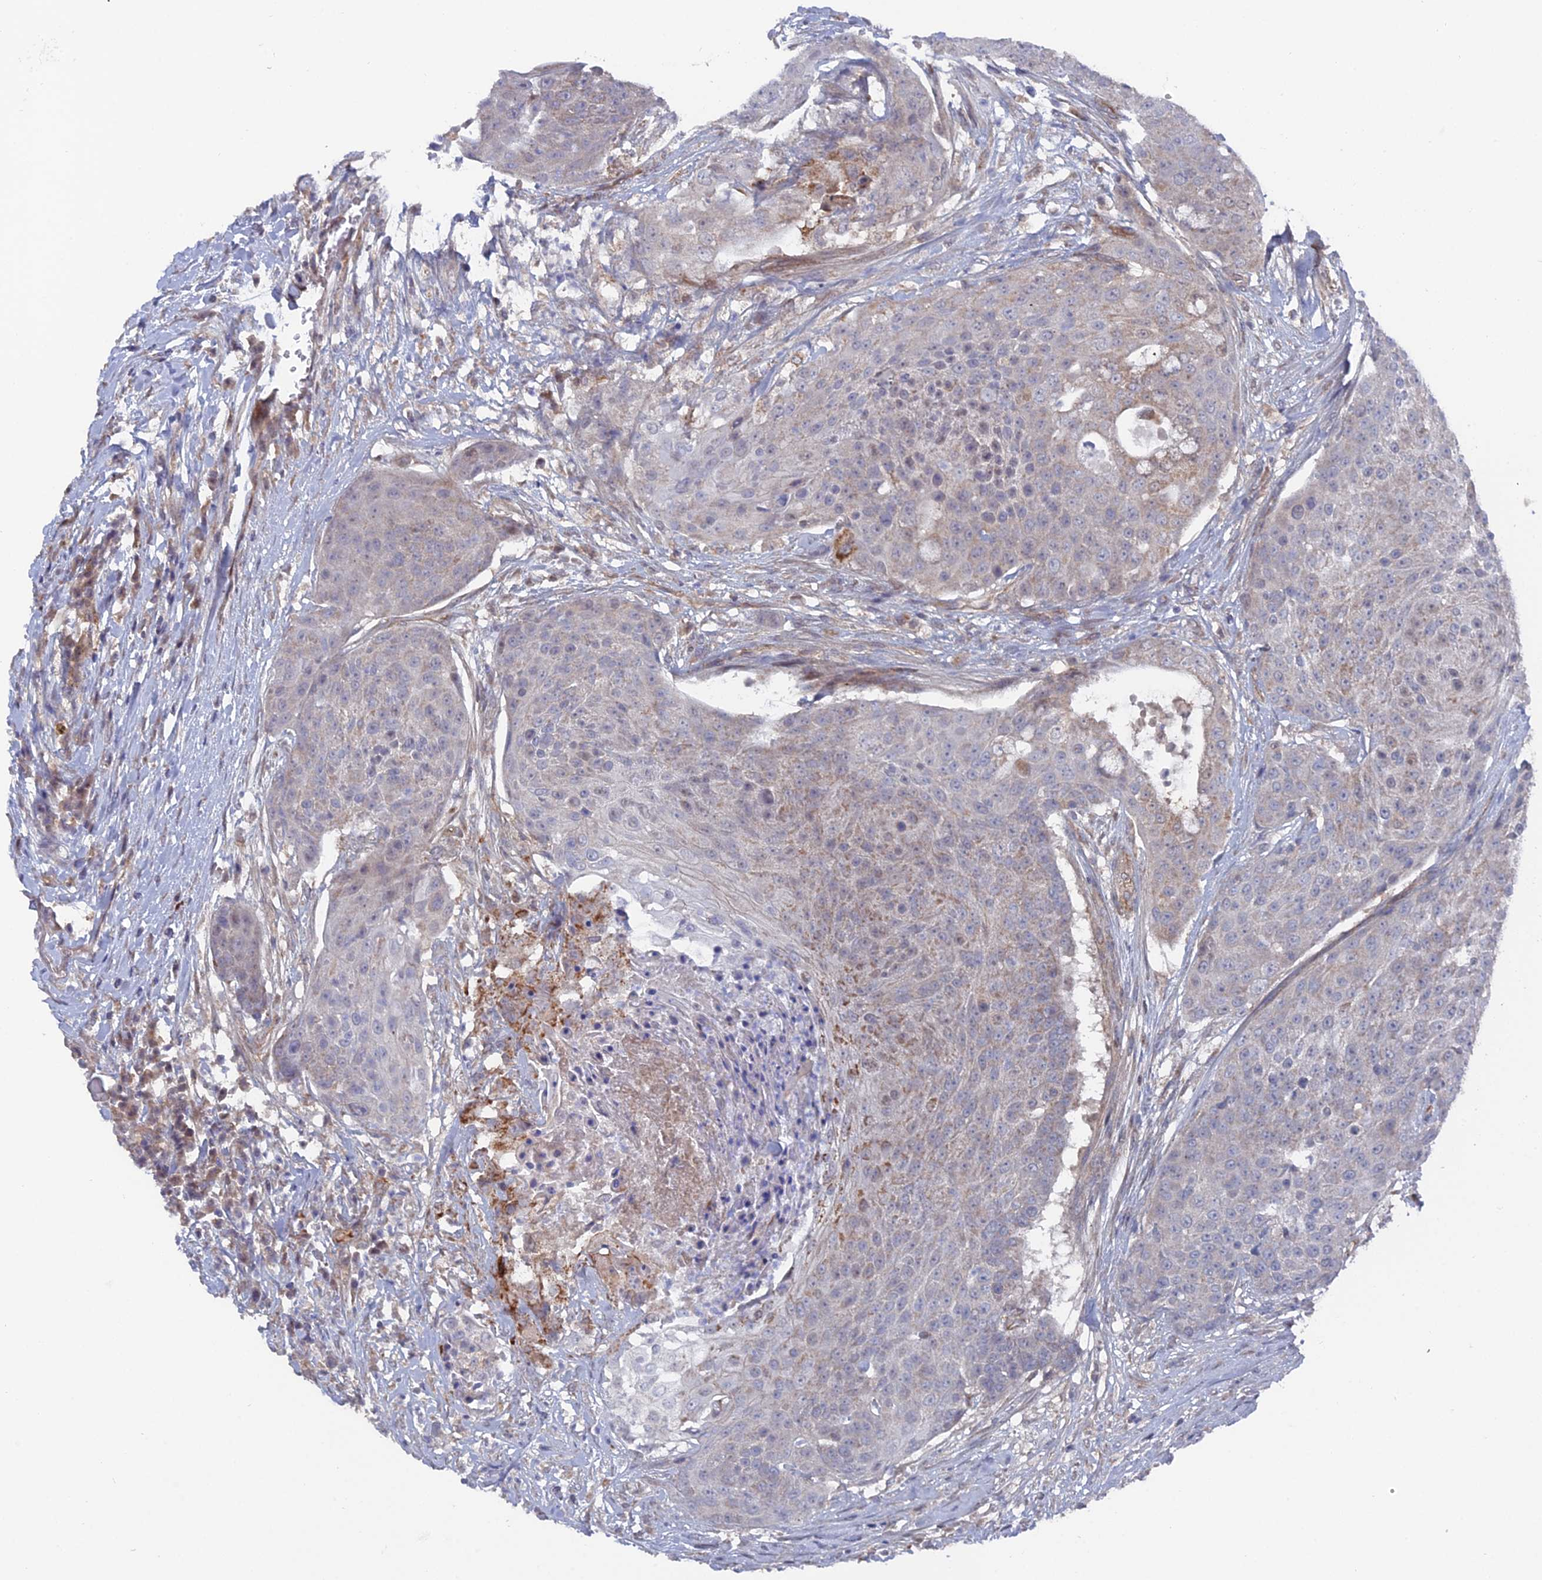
{"staining": {"intensity": "weak", "quantity": "<25%", "location": "cytoplasmic/membranous"}, "tissue": "urothelial cancer", "cell_type": "Tumor cells", "image_type": "cancer", "snomed": [{"axis": "morphology", "description": "Urothelial carcinoma, High grade"}, {"axis": "topography", "description": "Urinary bladder"}], "caption": "Tumor cells are negative for protein expression in human urothelial cancer.", "gene": "UNC5D", "patient": {"sex": "female", "age": 63}}